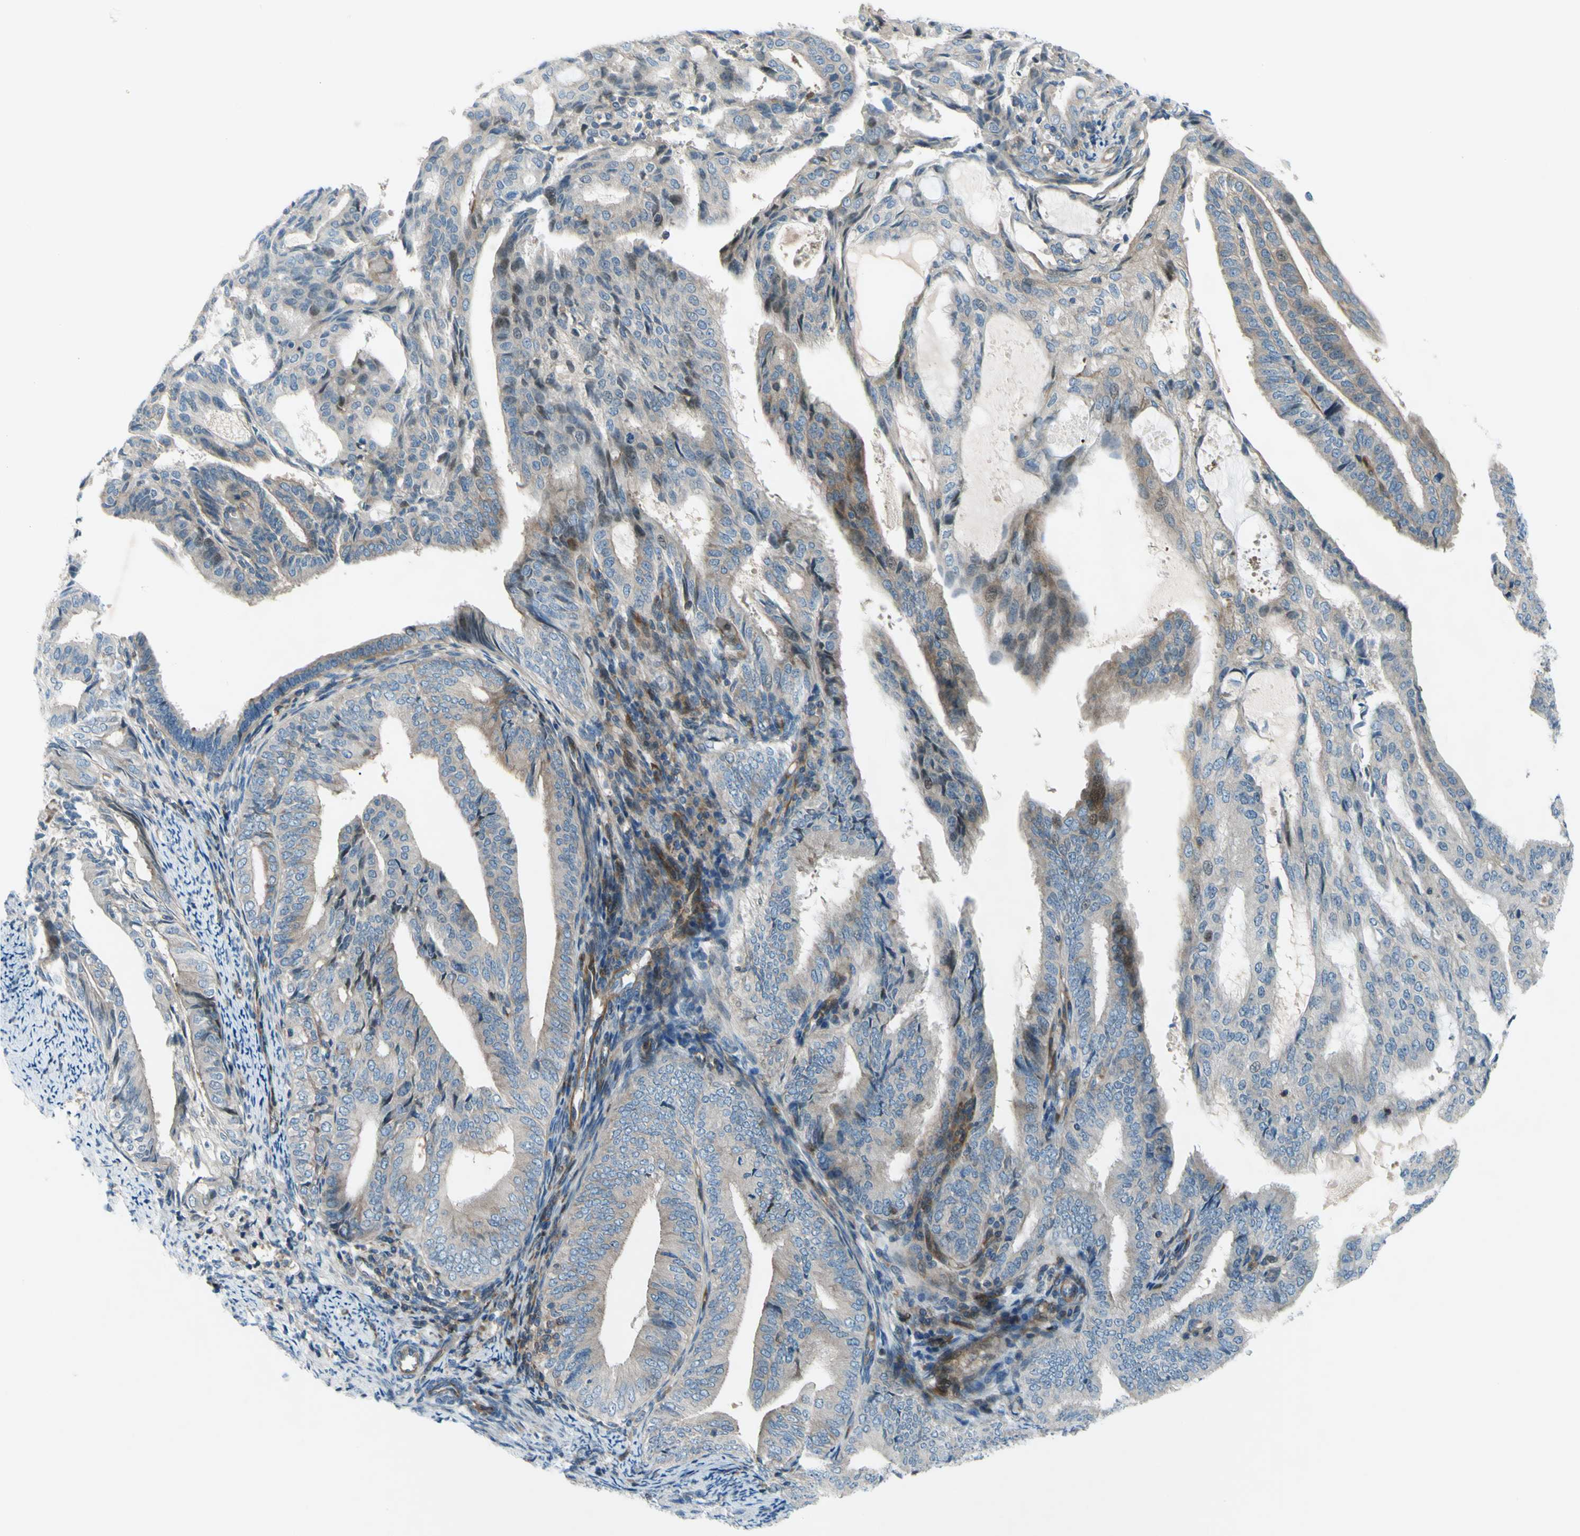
{"staining": {"intensity": "moderate", "quantity": "<25%", "location": "cytoplasmic/membranous"}, "tissue": "endometrial cancer", "cell_type": "Tumor cells", "image_type": "cancer", "snomed": [{"axis": "morphology", "description": "Adenocarcinoma, NOS"}, {"axis": "topography", "description": "Endometrium"}], "caption": "Immunohistochemical staining of human endometrial cancer (adenocarcinoma) displays low levels of moderate cytoplasmic/membranous protein staining in approximately <25% of tumor cells.", "gene": "PAK2", "patient": {"sex": "female", "age": 58}}